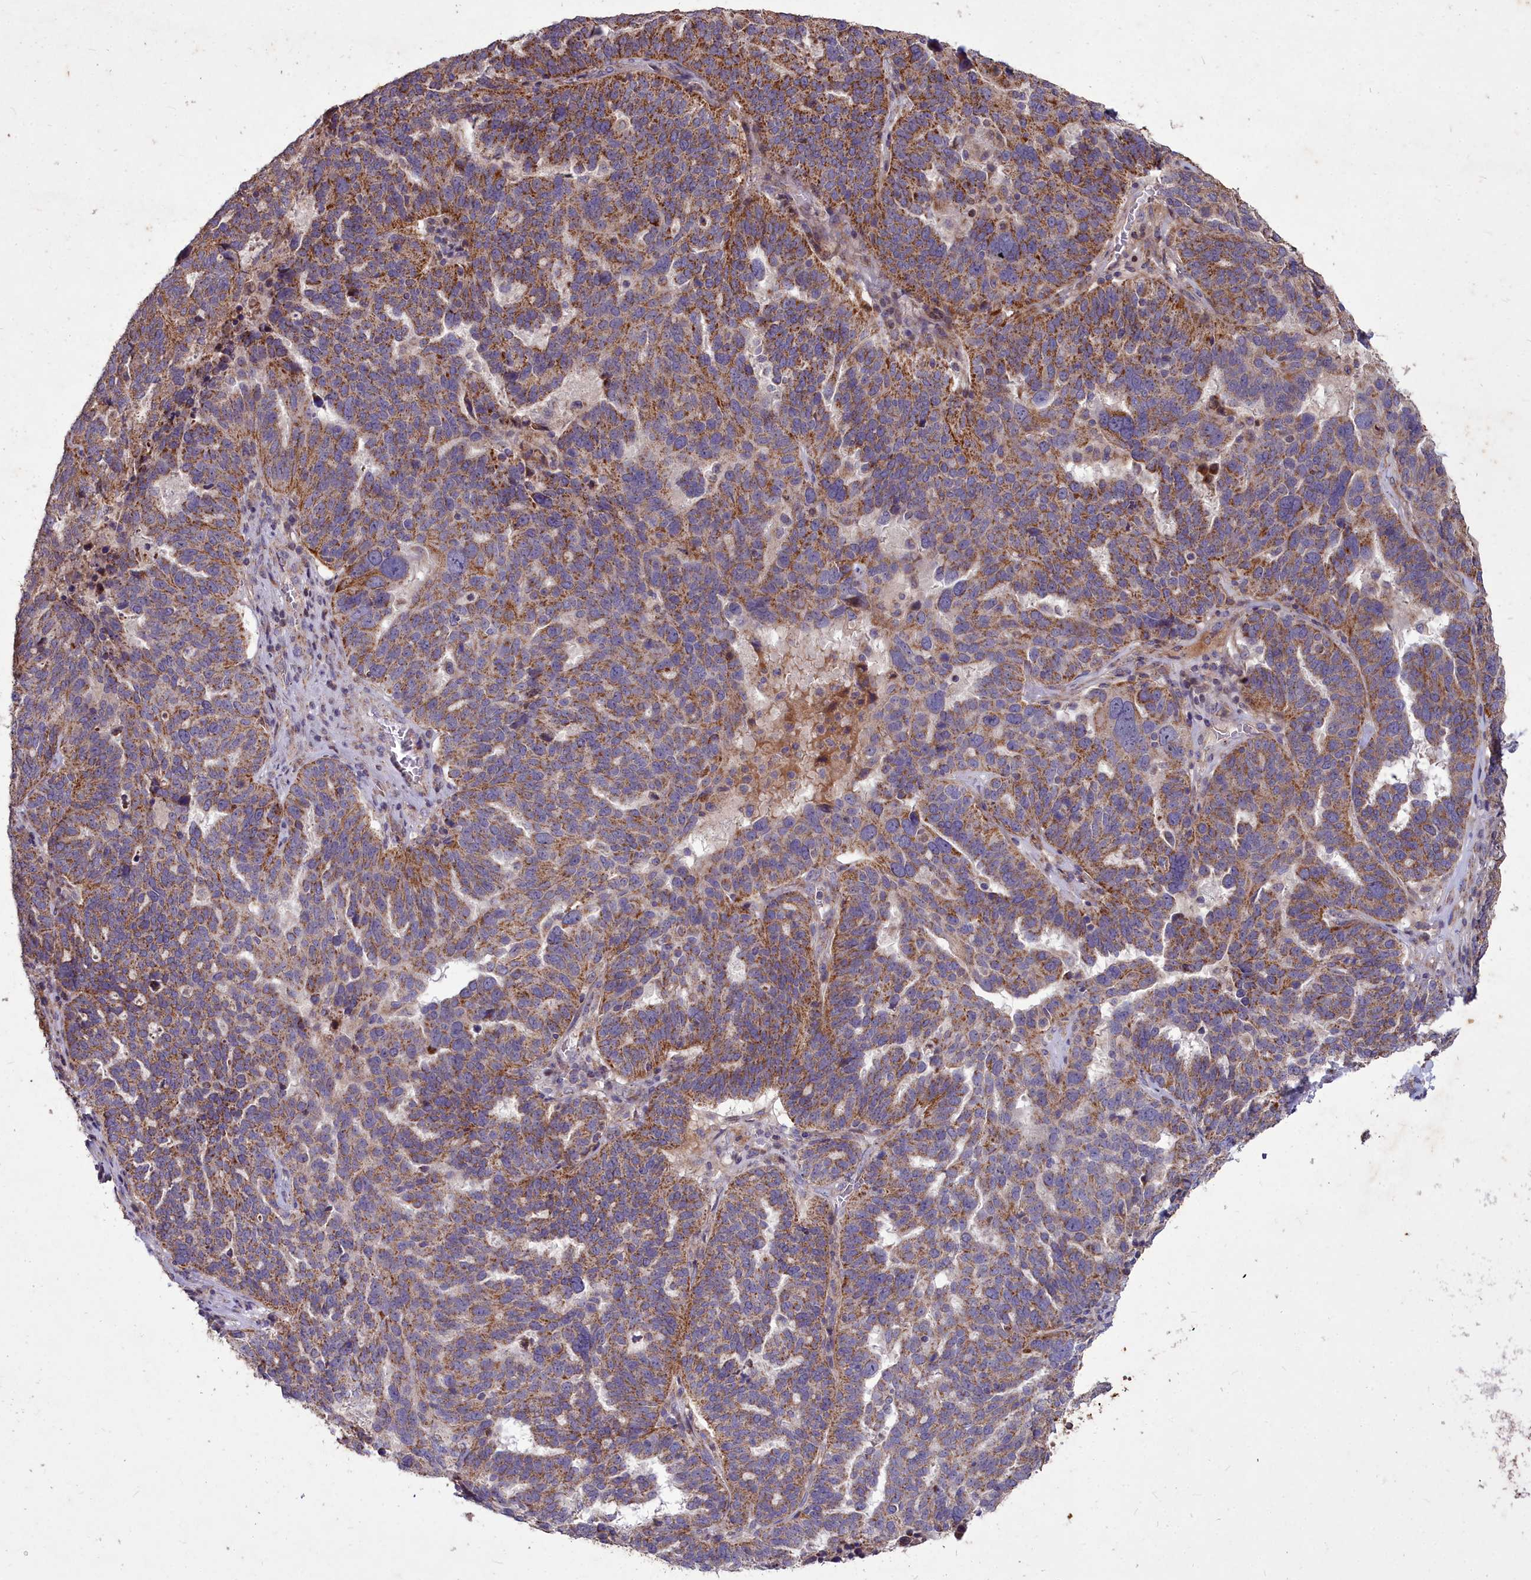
{"staining": {"intensity": "moderate", "quantity": ">75%", "location": "cytoplasmic/membranous"}, "tissue": "ovarian cancer", "cell_type": "Tumor cells", "image_type": "cancer", "snomed": [{"axis": "morphology", "description": "Cystadenocarcinoma, serous, NOS"}, {"axis": "topography", "description": "Ovary"}], "caption": "Ovarian serous cystadenocarcinoma was stained to show a protein in brown. There is medium levels of moderate cytoplasmic/membranous staining in about >75% of tumor cells.", "gene": "COX11", "patient": {"sex": "female", "age": 59}}